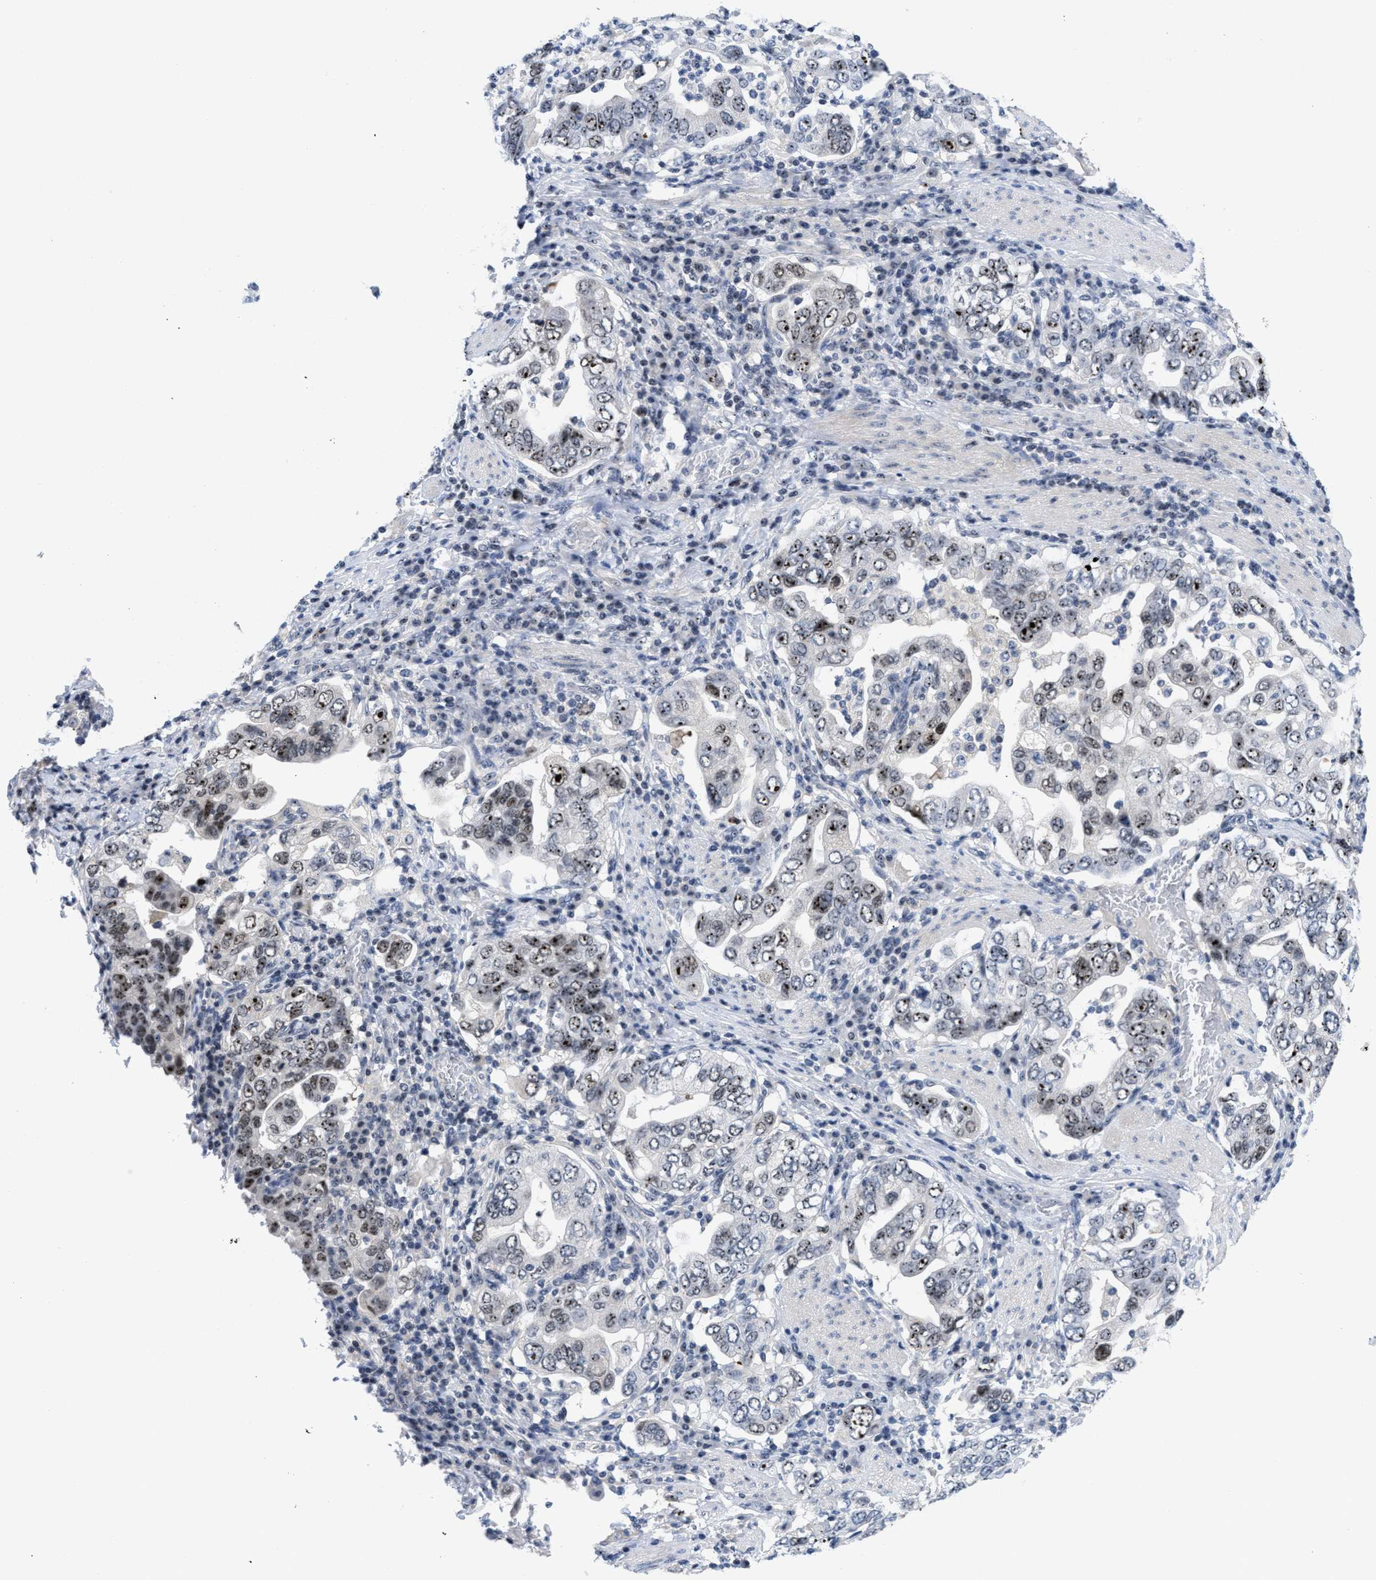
{"staining": {"intensity": "moderate", "quantity": ">75%", "location": "nuclear"}, "tissue": "stomach cancer", "cell_type": "Tumor cells", "image_type": "cancer", "snomed": [{"axis": "morphology", "description": "Adenocarcinoma, NOS"}, {"axis": "topography", "description": "Stomach, upper"}], "caption": "About >75% of tumor cells in human stomach adenocarcinoma reveal moderate nuclear protein positivity as visualized by brown immunohistochemical staining.", "gene": "NOP58", "patient": {"sex": "male", "age": 62}}